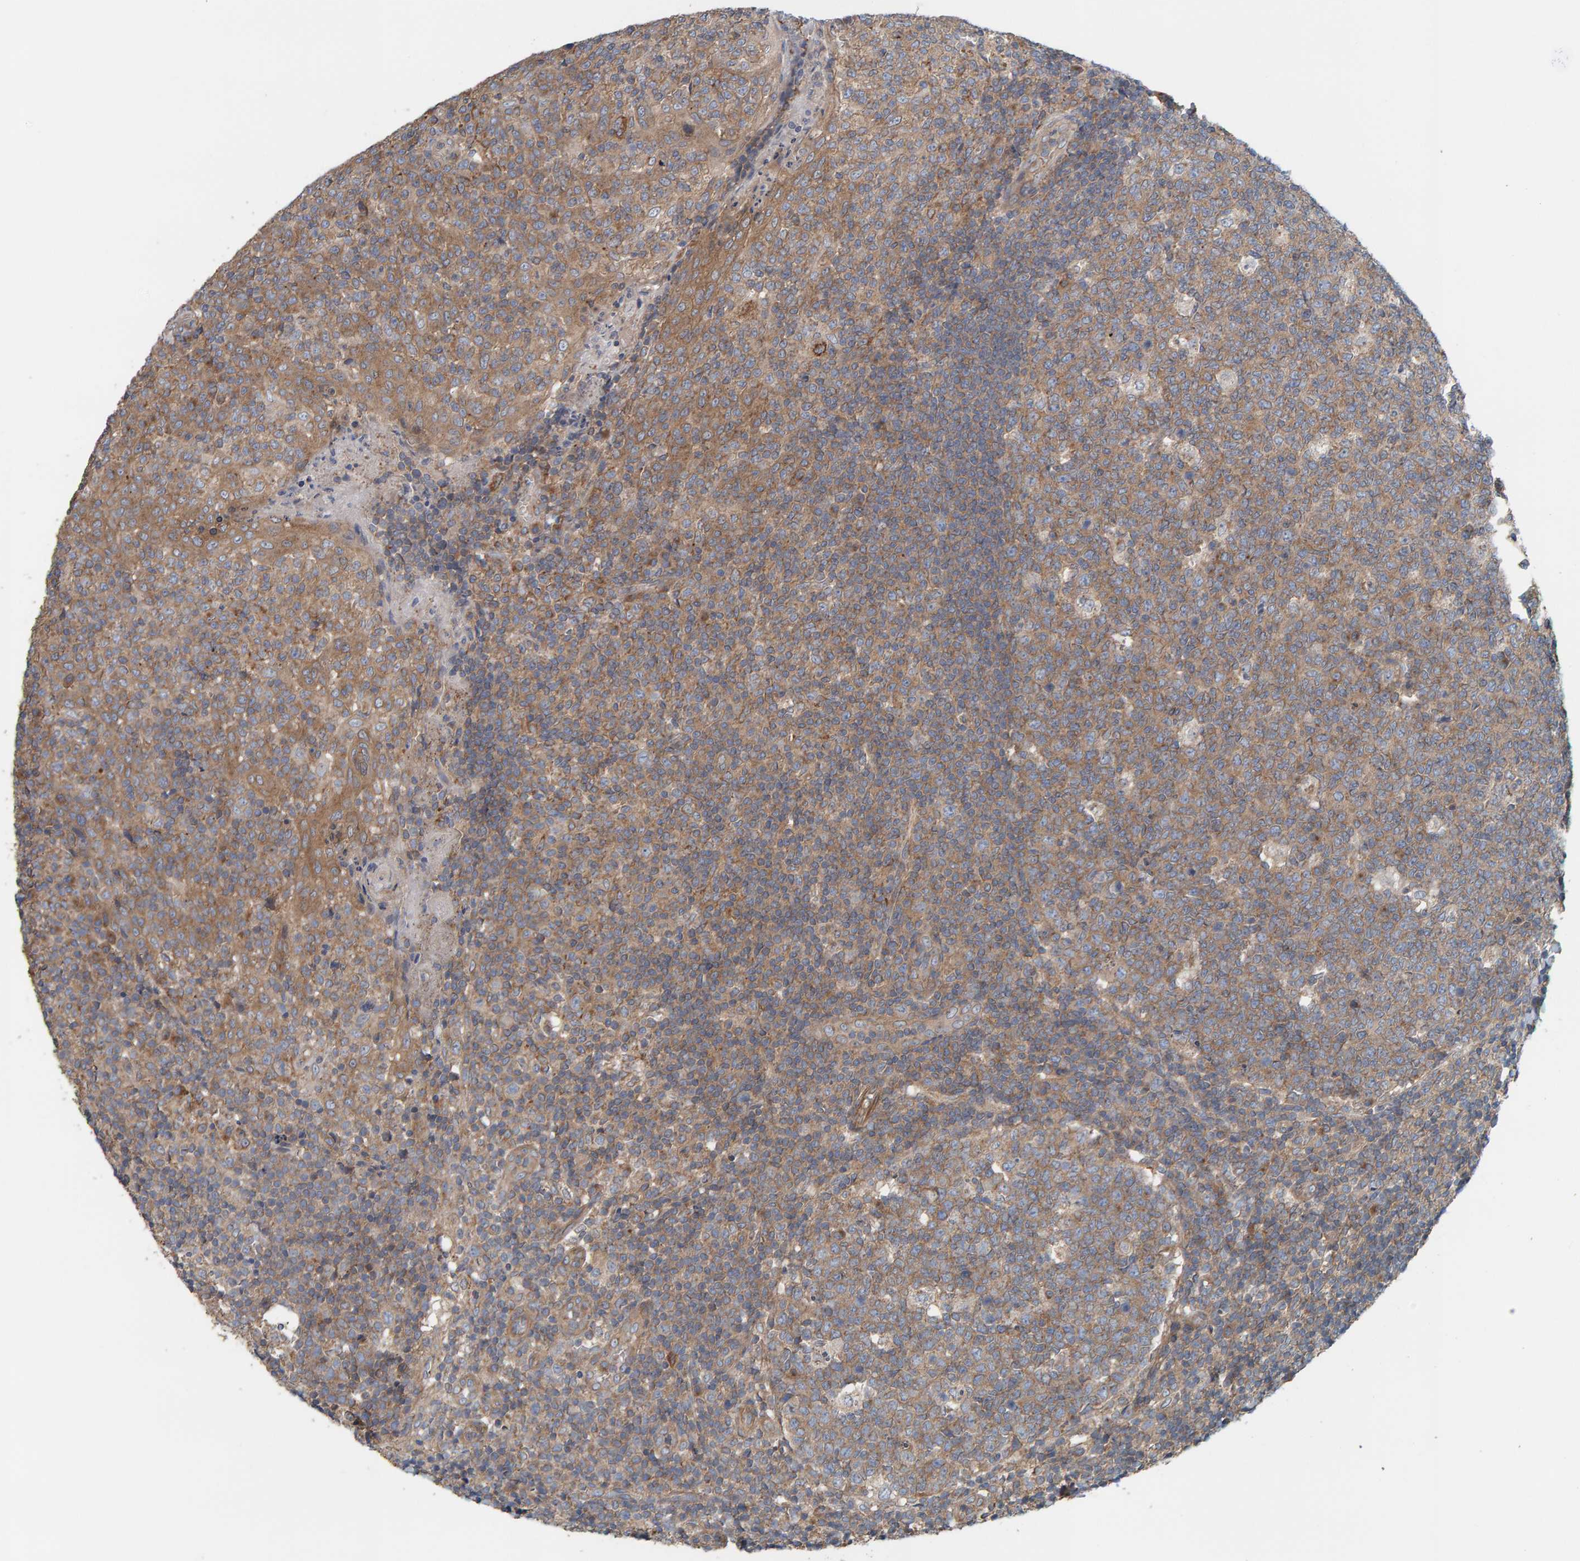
{"staining": {"intensity": "moderate", "quantity": ">75%", "location": "cytoplasmic/membranous"}, "tissue": "tonsil", "cell_type": "Germinal center cells", "image_type": "normal", "snomed": [{"axis": "morphology", "description": "Normal tissue, NOS"}, {"axis": "topography", "description": "Tonsil"}], "caption": "The histopathology image displays staining of normal tonsil, revealing moderate cytoplasmic/membranous protein positivity (brown color) within germinal center cells. (DAB (3,3'-diaminobenzidine) IHC with brightfield microscopy, high magnification).", "gene": "UBAP1", "patient": {"sex": "female", "age": 19}}